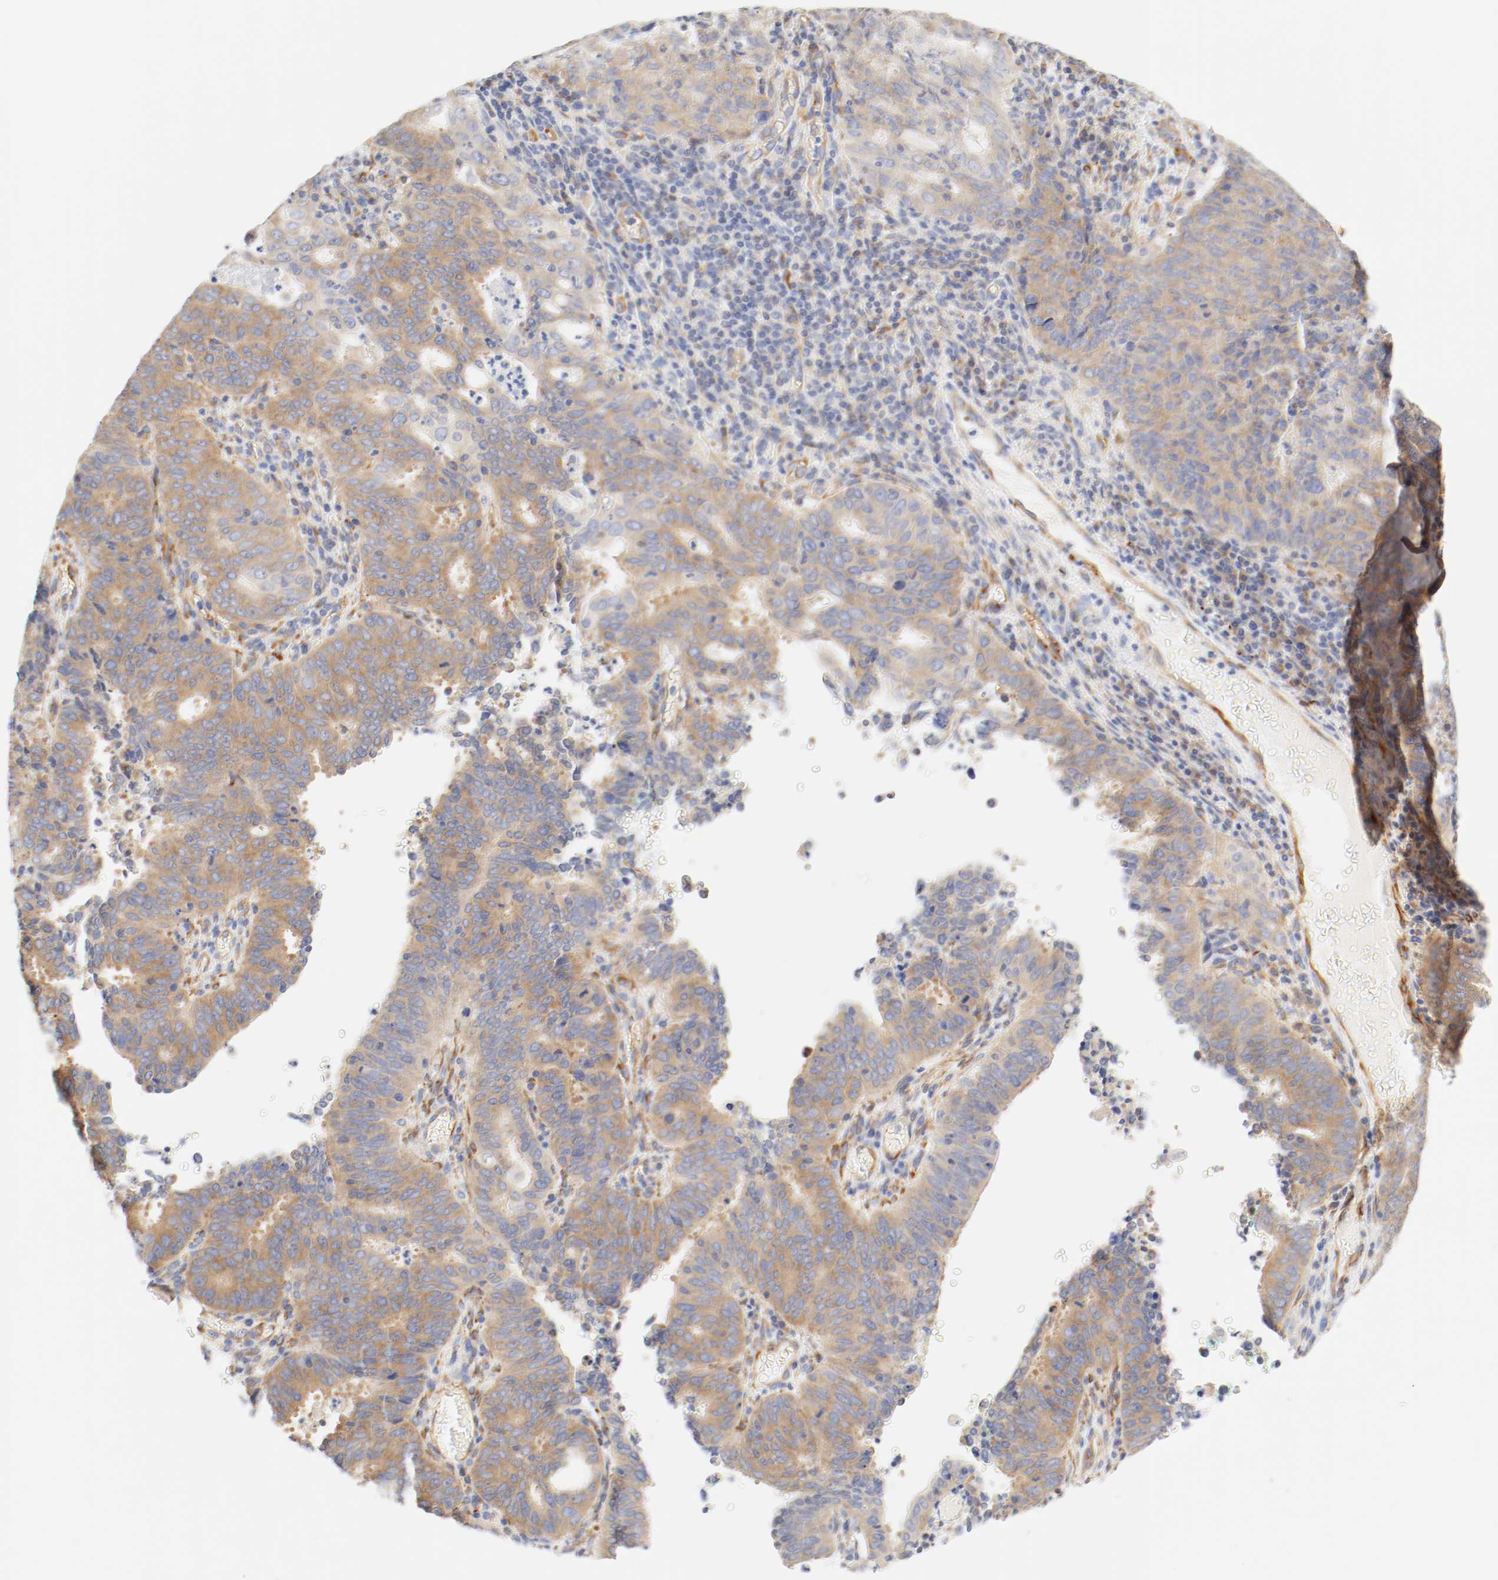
{"staining": {"intensity": "moderate", "quantity": ">75%", "location": "cytoplasmic/membranous"}, "tissue": "cervical cancer", "cell_type": "Tumor cells", "image_type": "cancer", "snomed": [{"axis": "morphology", "description": "Adenocarcinoma, NOS"}, {"axis": "topography", "description": "Cervix"}], "caption": "A medium amount of moderate cytoplasmic/membranous expression is seen in about >75% of tumor cells in cervical cancer tissue. The protein of interest is shown in brown color, while the nuclei are stained blue.", "gene": "GIT1", "patient": {"sex": "female", "age": 44}}